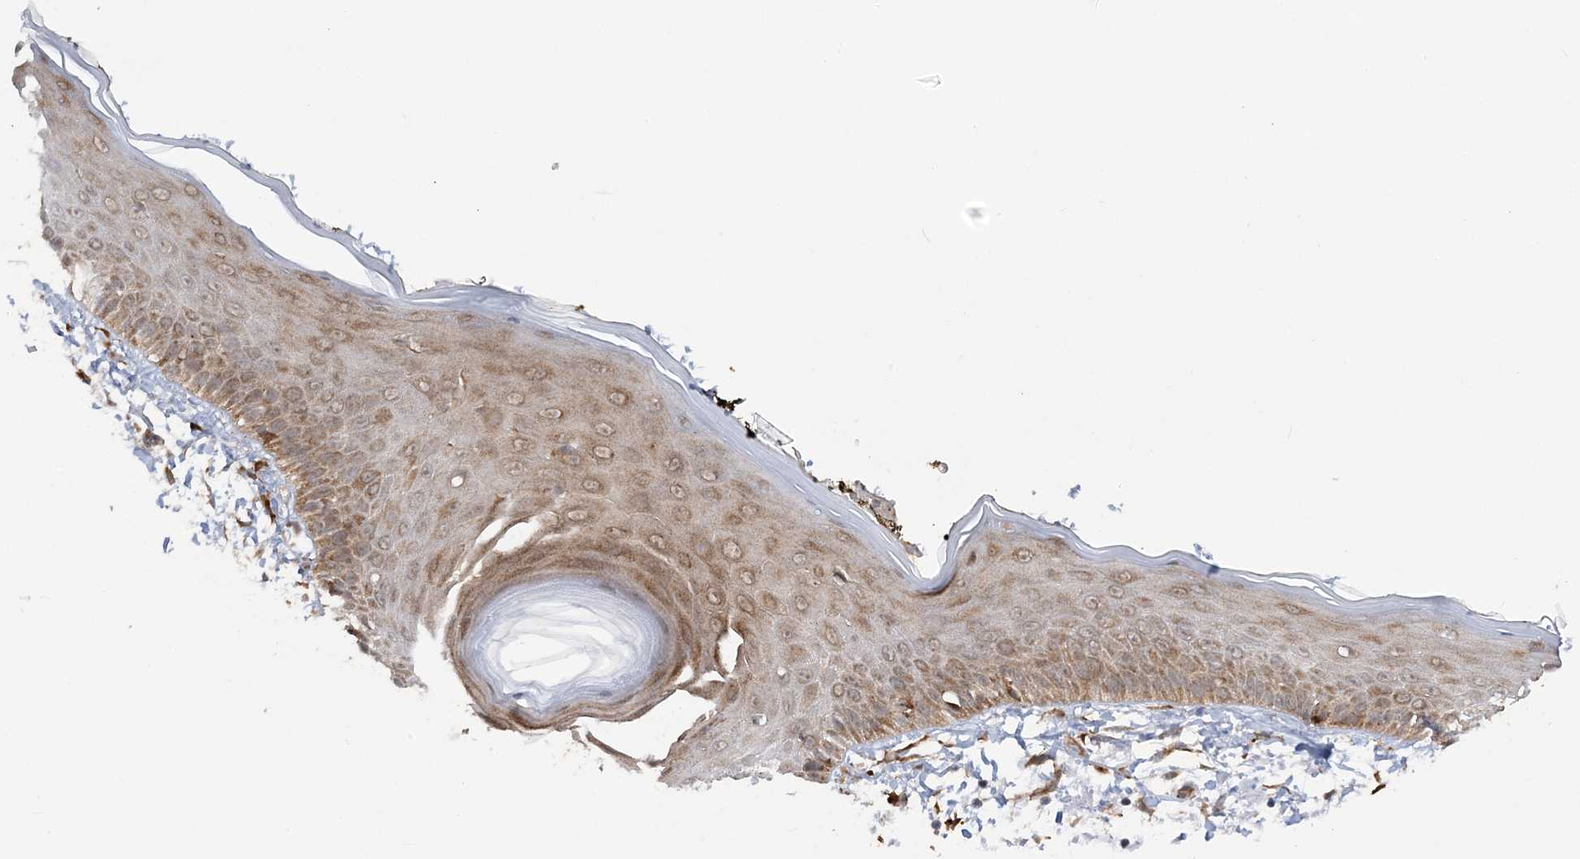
{"staining": {"intensity": "moderate", "quantity": "25%-75%", "location": "cytoplasmic/membranous"}, "tissue": "skin", "cell_type": "Fibroblasts", "image_type": "normal", "snomed": [{"axis": "morphology", "description": "Normal tissue, NOS"}, {"axis": "topography", "description": "Skin"}, {"axis": "topography", "description": "Skeletal muscle"}], "caption": "Skin stained for a protein (brown) exhibits moderate cytoplasmic/membranous positive staining in about 25%-75% of fibroblasts.", "gene": "MRPL47", "patient": {"sex": "male", "age": 83}}